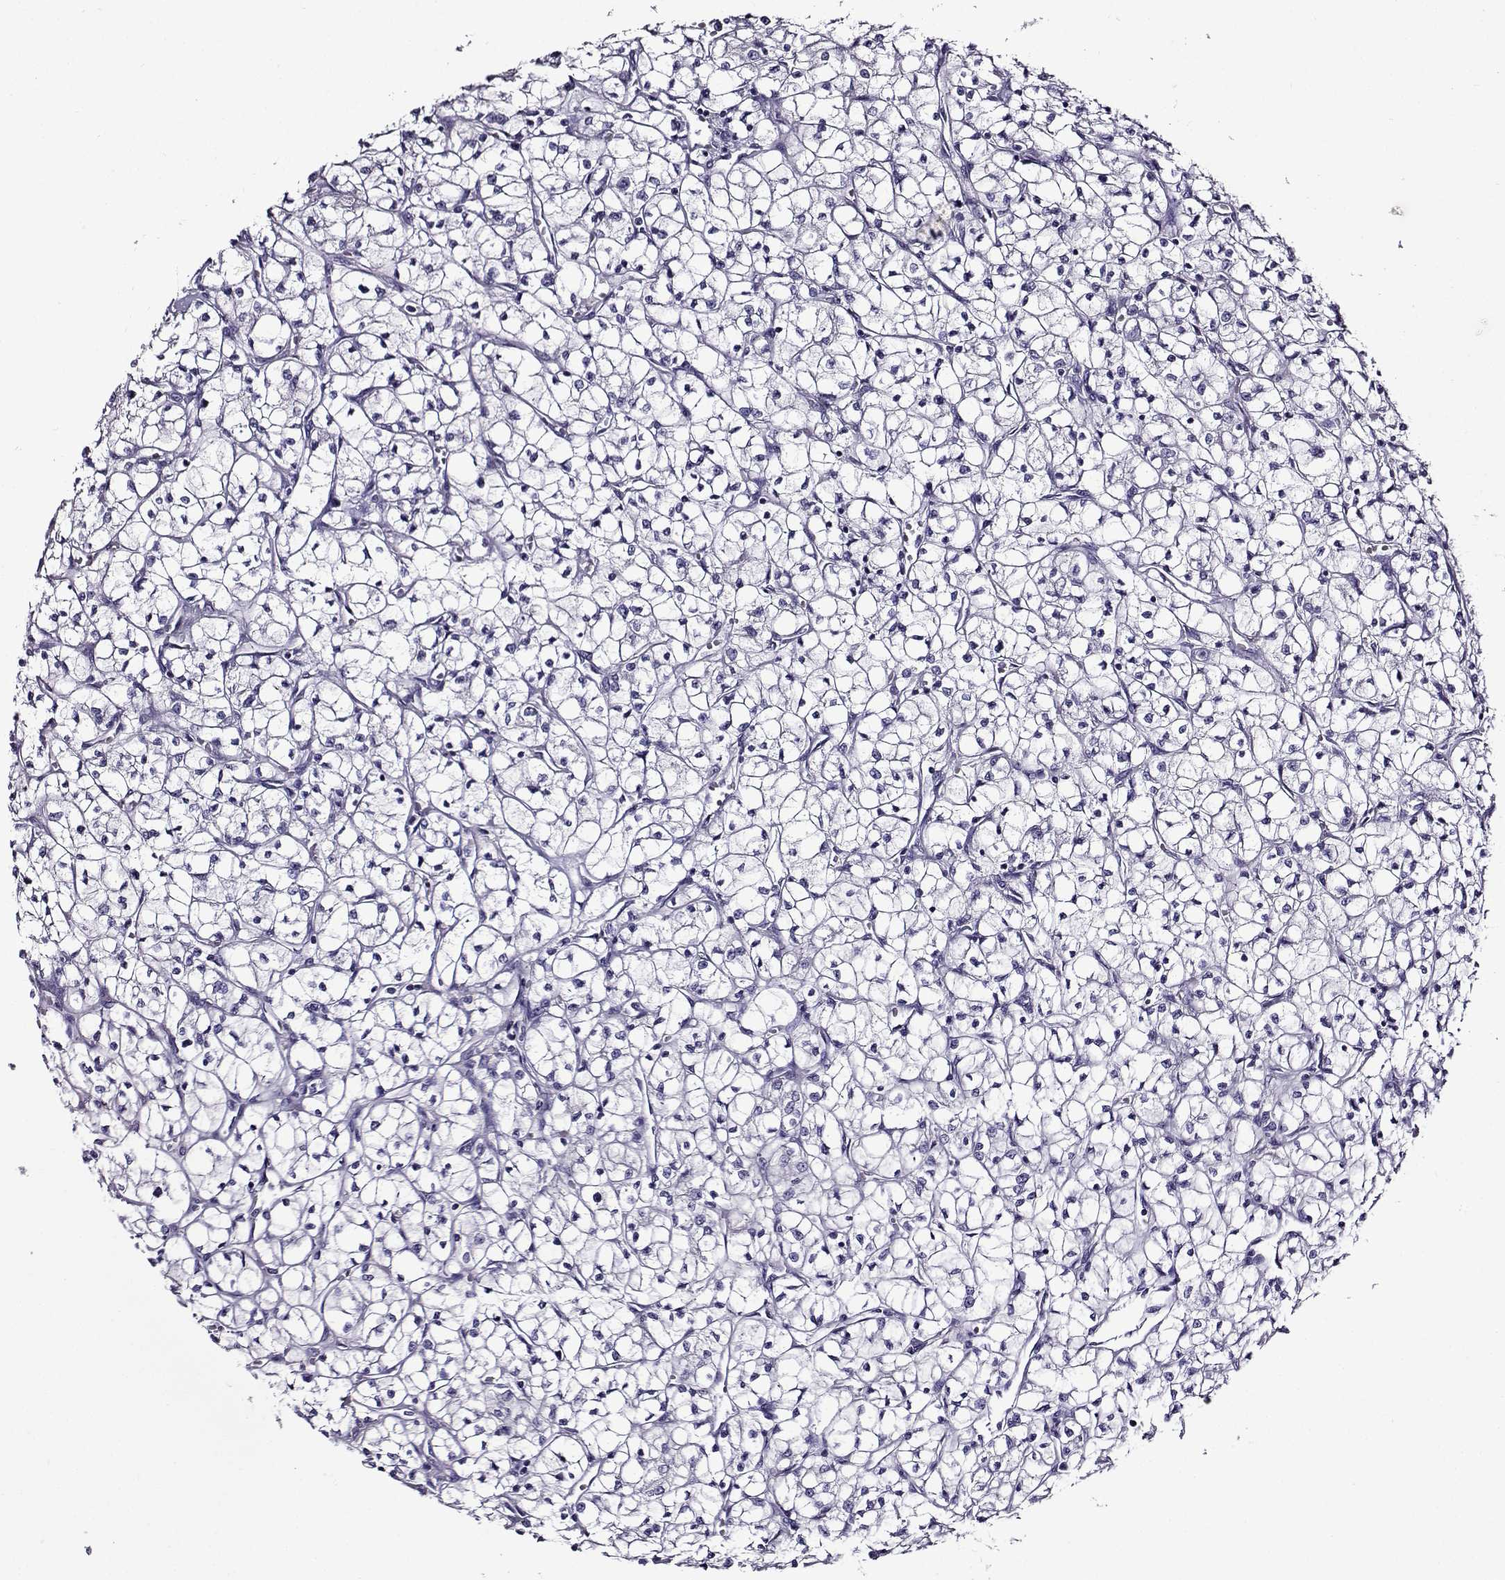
{"staining": {"intensity": "negative", "quantity": "none", "location": "none"}, "tissue": "renal cancer", "cell_type": "Tumor cells", "image_type": "cancer", "snomed": [{"axis": "morphology", "description": "Adenocarcinoma, NOS"}, {"axis": "topography", "description": "Kidney"}], "caption": "This is an immunohistochemistry (IHC) micrograph of human adenocarcinoma (renal). There is no staining in tumor cells.", "gene": "TMEM266", "patient": {"sex": "female", "age": 64}}